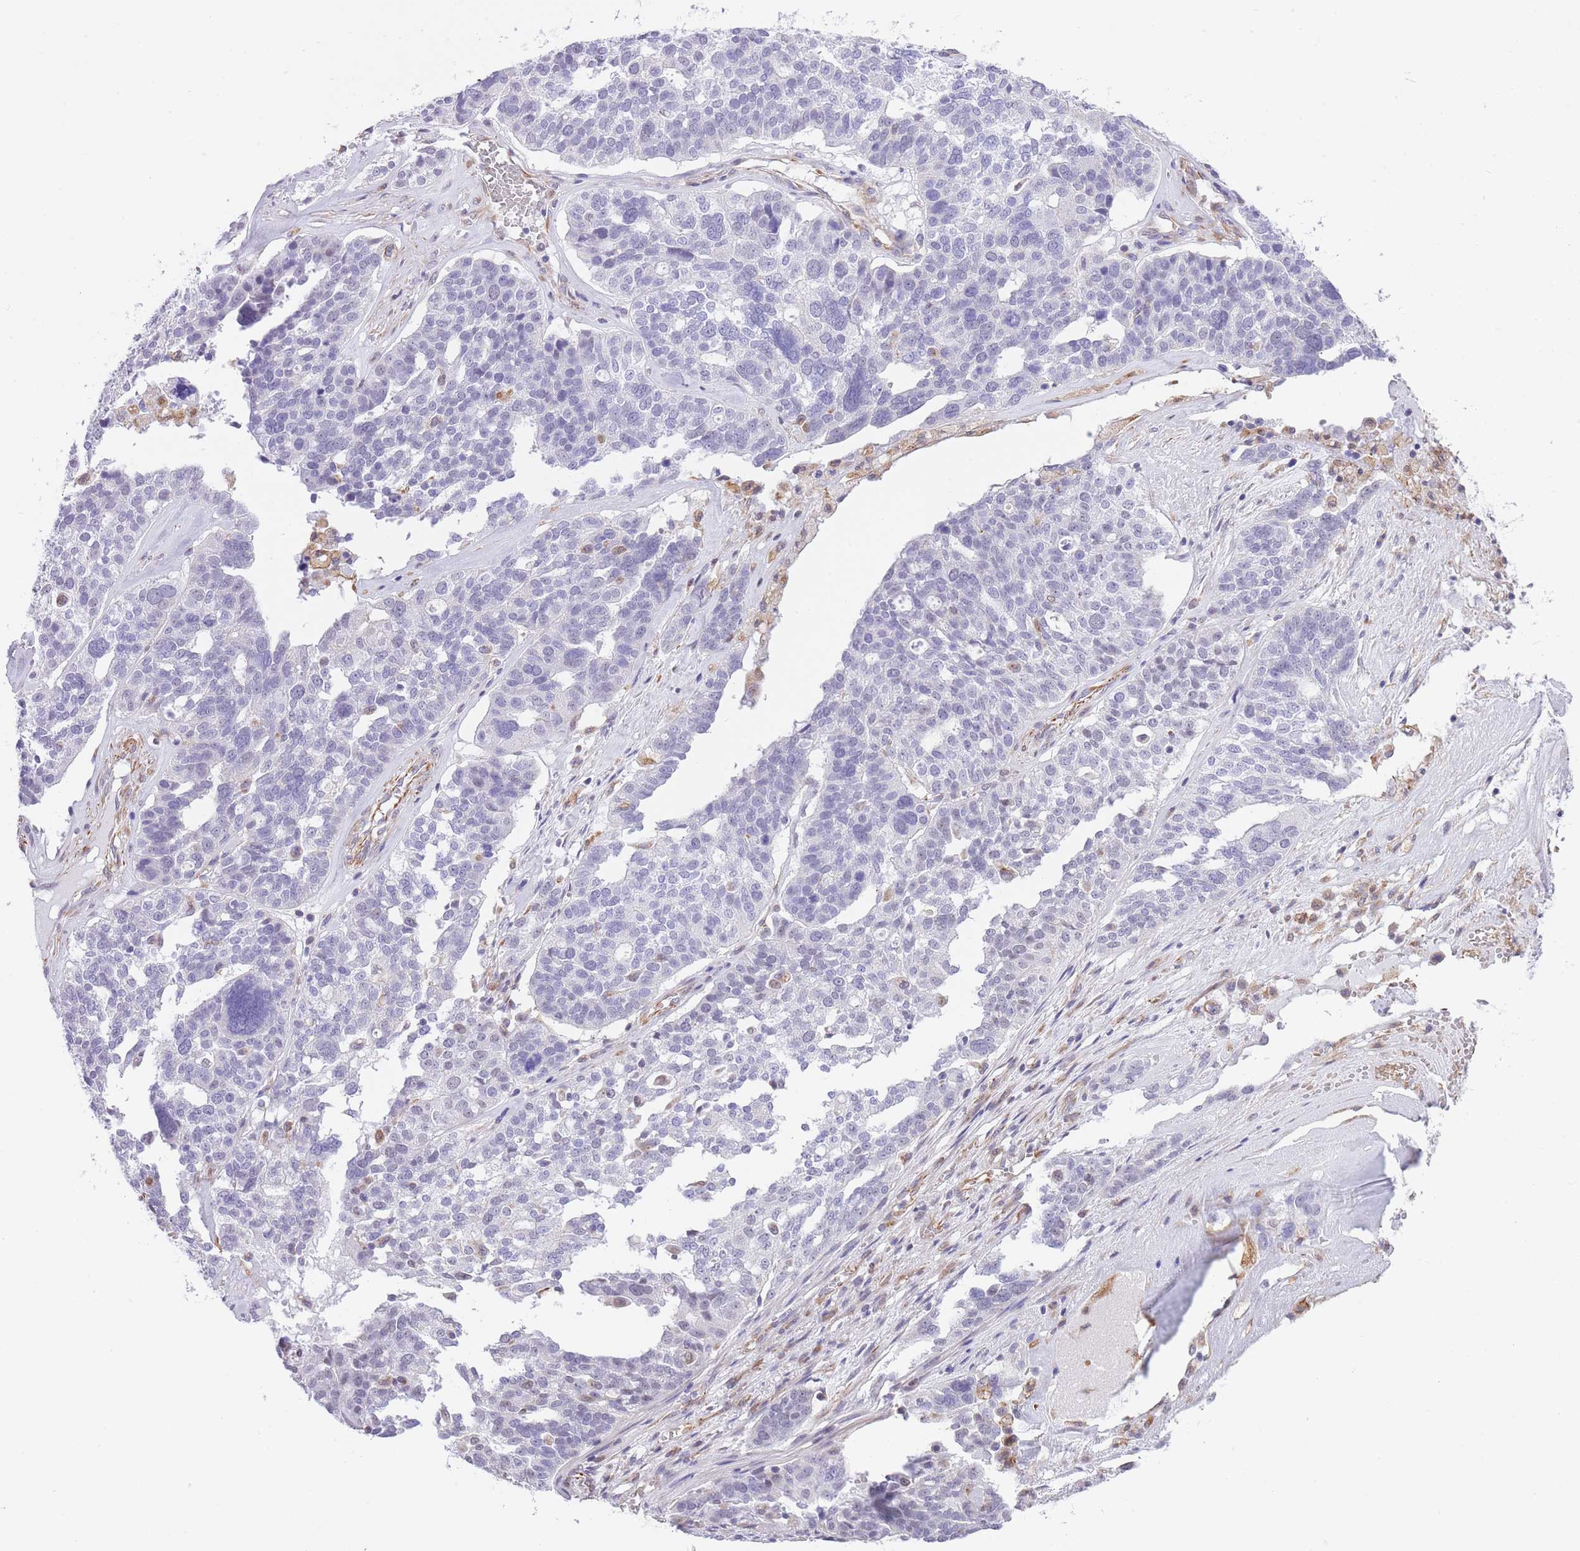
{"staining": {"intensity": "negative", "quantity": "none", "location": "none"}, "tissue": "ovarian cancer", "cell_type": "Tumor cells", "image_type": "cancer", "snomed": [{"axis": "morphology", "description": "Cystadenocarcinoma, serous, NOS"}, {"axis": "topography", "description": "Ovary"}], "caption": "Ovarian serous cystadenocarcinoma stained for a protein using immunohistochemistry (IHC) displays no expression tumor cells.", "gene": "MEIOSIN", "patient": {"sex": "female", "age": 59}}